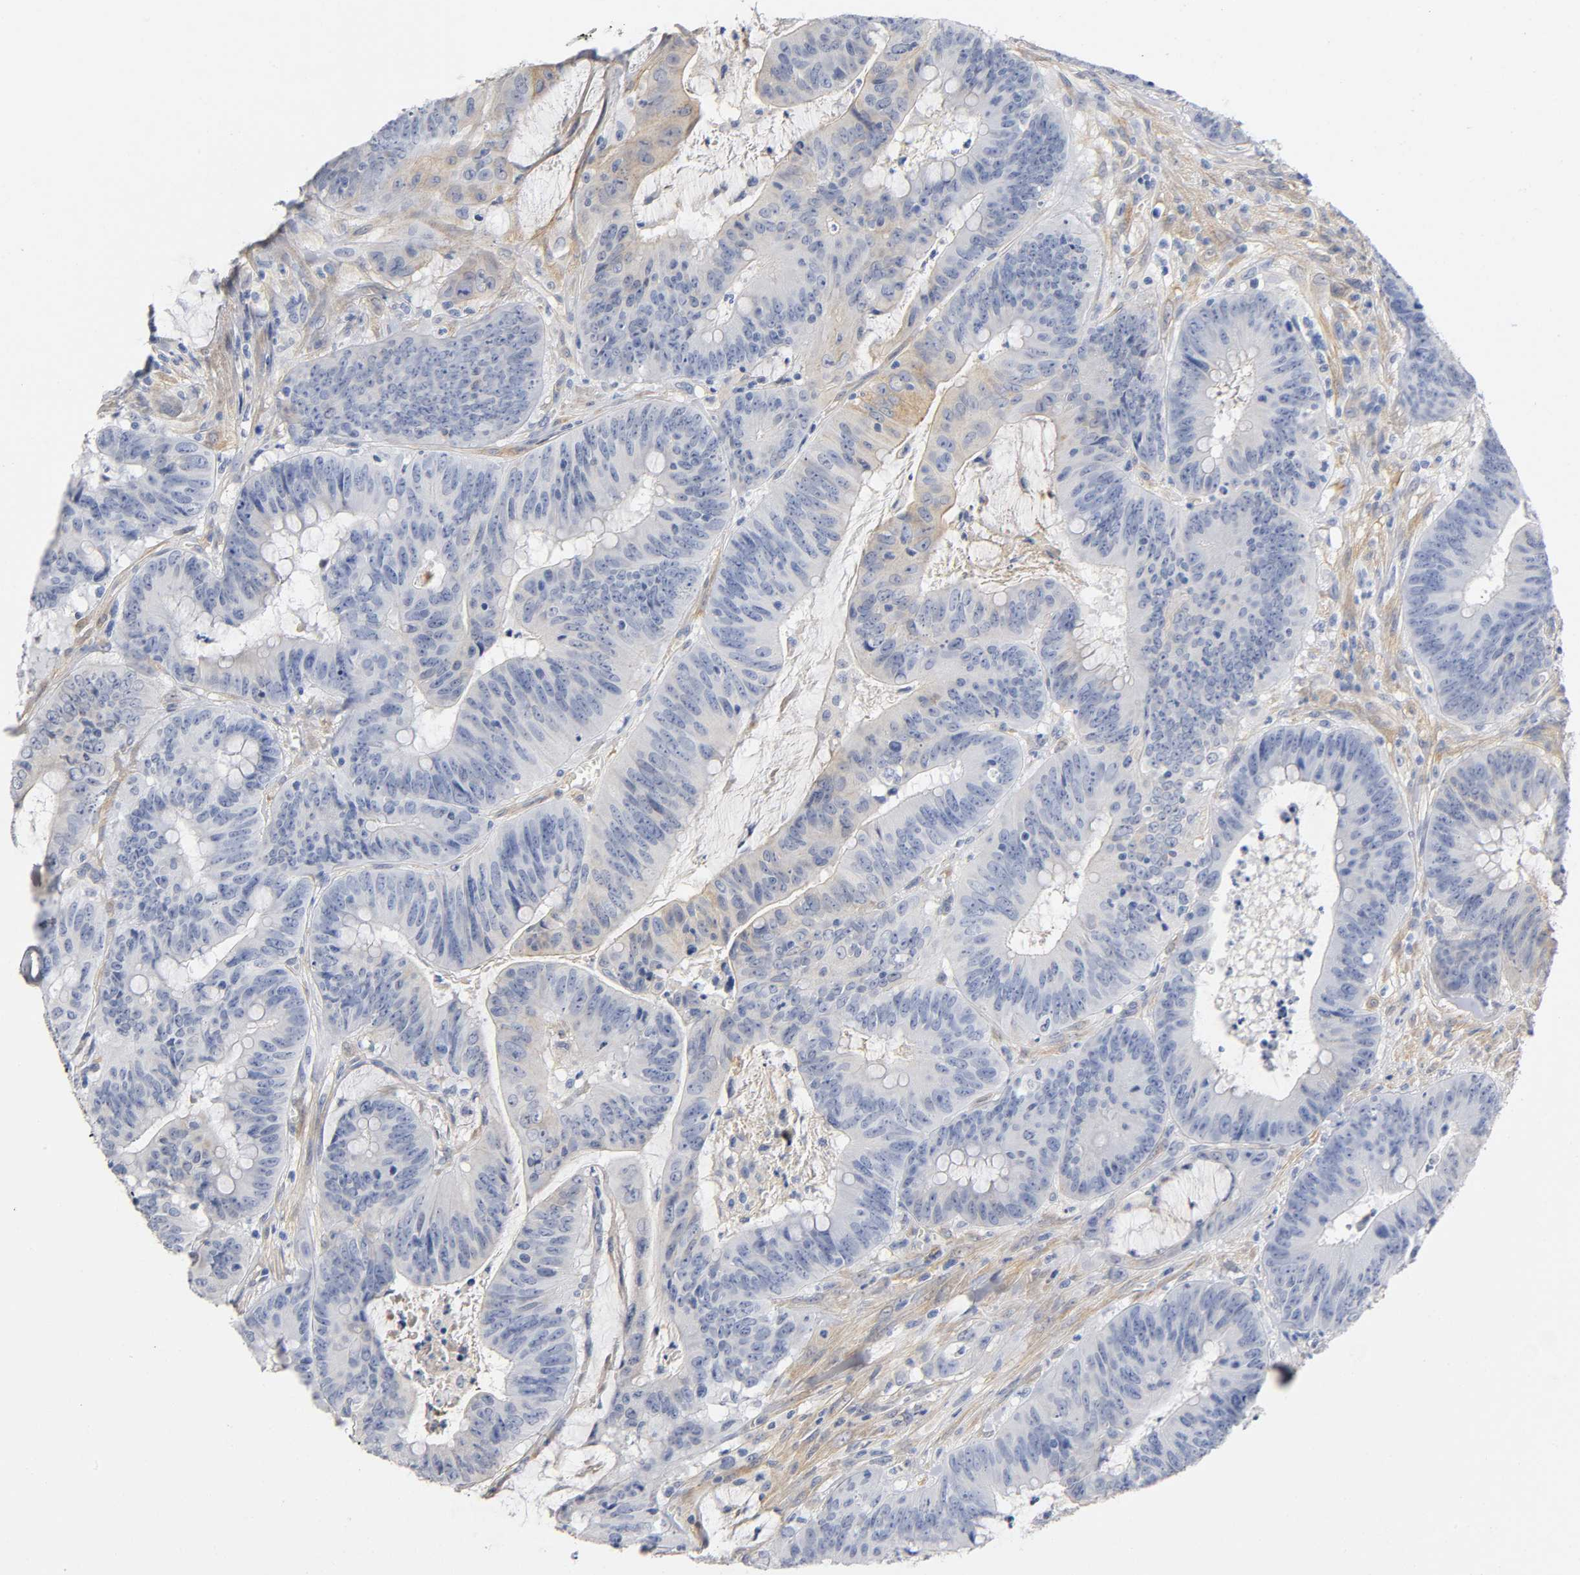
{"staining": {"intensity": "weak", "quantity": "25%-75%", "location": "cytoplasmic/membranous"}, "tissue": "colorectal cancer", "cell_type": "Tumor cells", "image_type": "cancer", "snomed": [{"axis": "morphology", "description": "Adenocarcinoma, NOS"}, {"axis": "topography", "description": "Colon"}], "caption": "This micrograph displays IHC staining of adenocarcinoma (colorectal), with low weak cytoplasmic/membranous expression in approximately 25%-75% of tumor cells.", "gene": "TNC", "patient": {"sex": "male", "age": 45}}